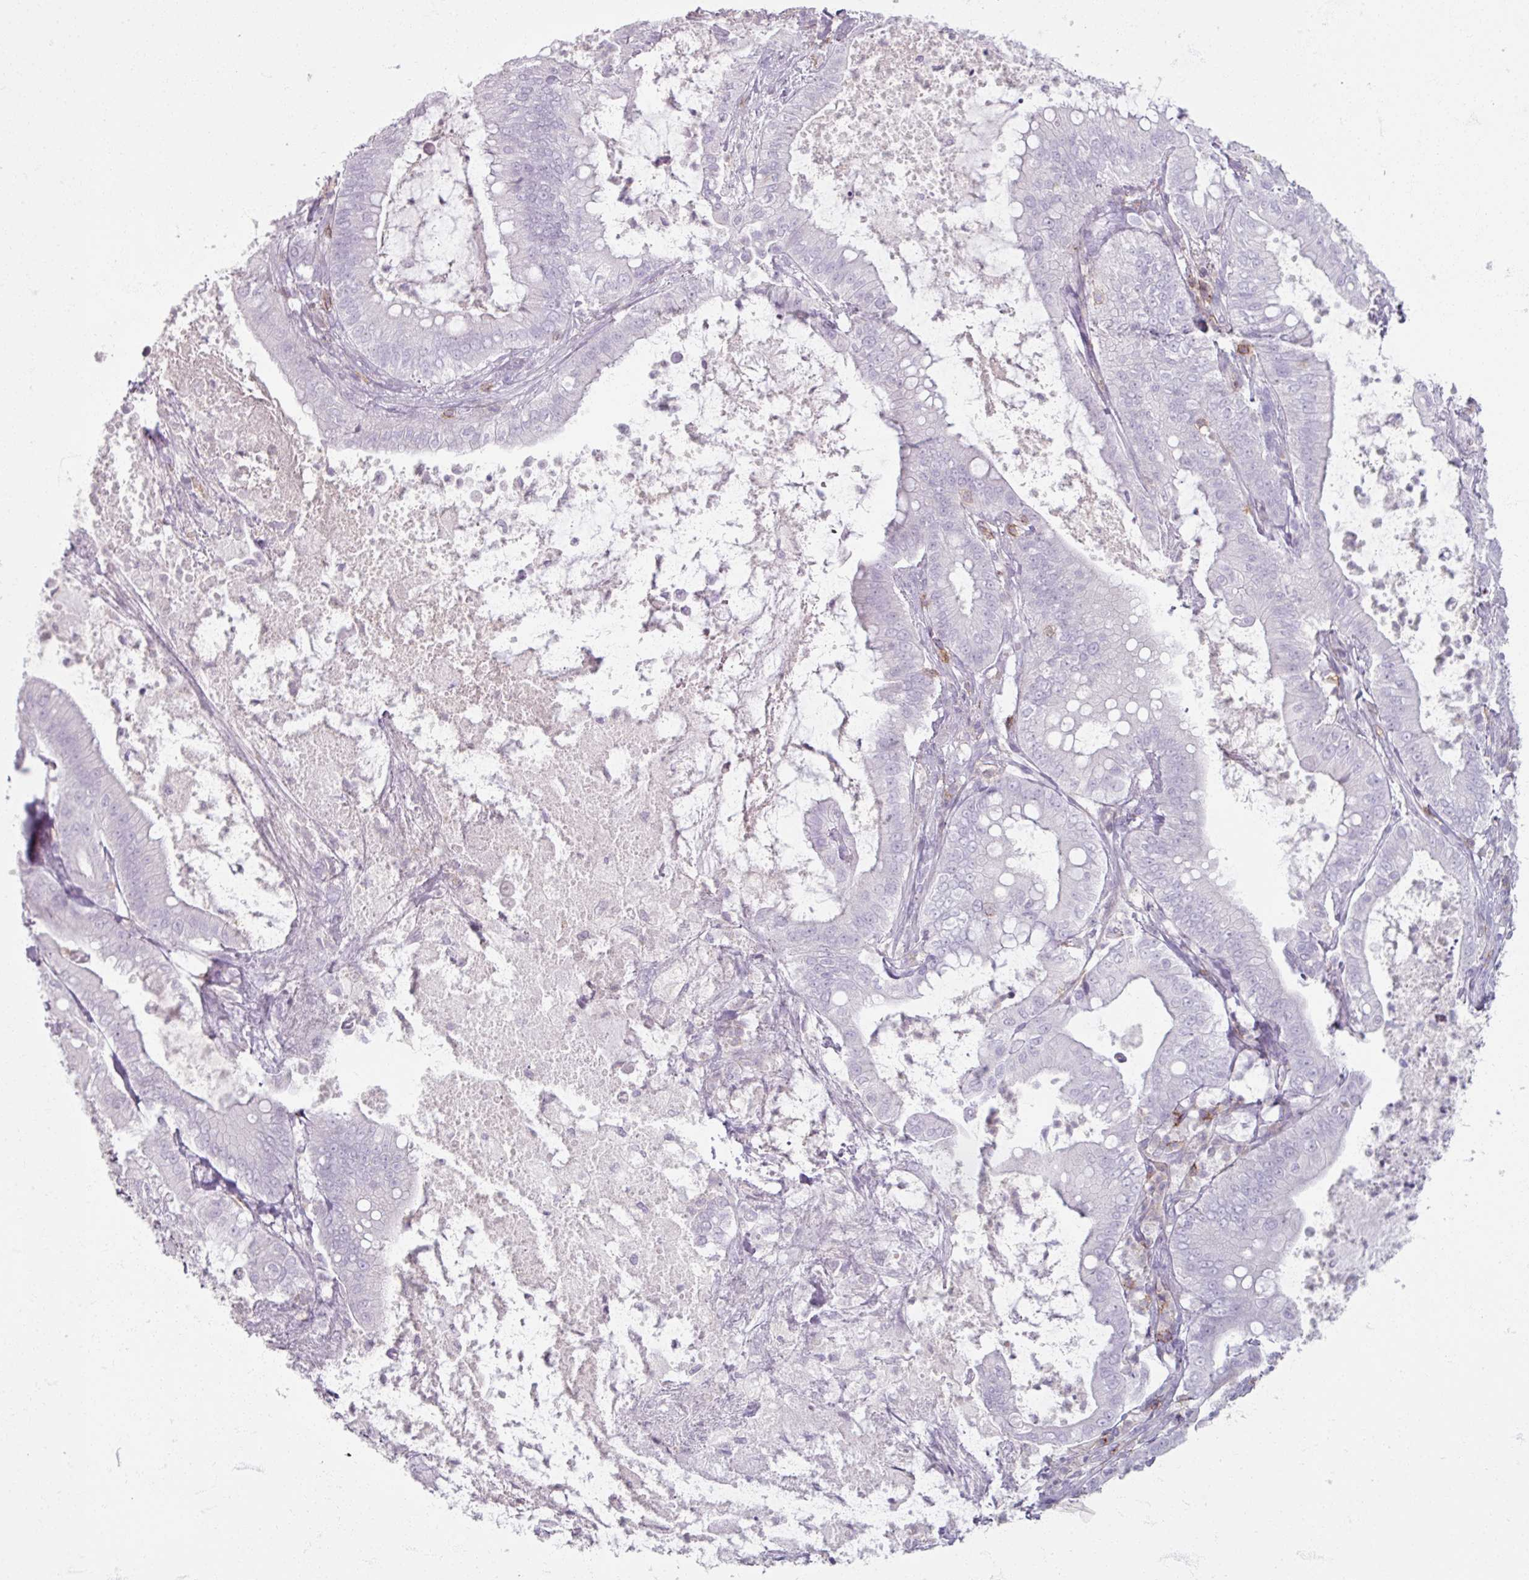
{"staining": {"intensity": "negative", "quantity": "none", "location": "none"}, "tissue": "pancreatic cancer", "cell_type": "Tumor cells", "image_type": "cancer", "snomed": [{"axis": "morphology", "description": "Adenocarcinoma, NOS"}, {"axis": "topography", "description": "Pancreas"}], "caption": "Tumor cells are negative for protein expression in human adenocarcinoma (pancreatic).", "gene": "PTPRC", "patient": {"sex": "male", "age": 71}}